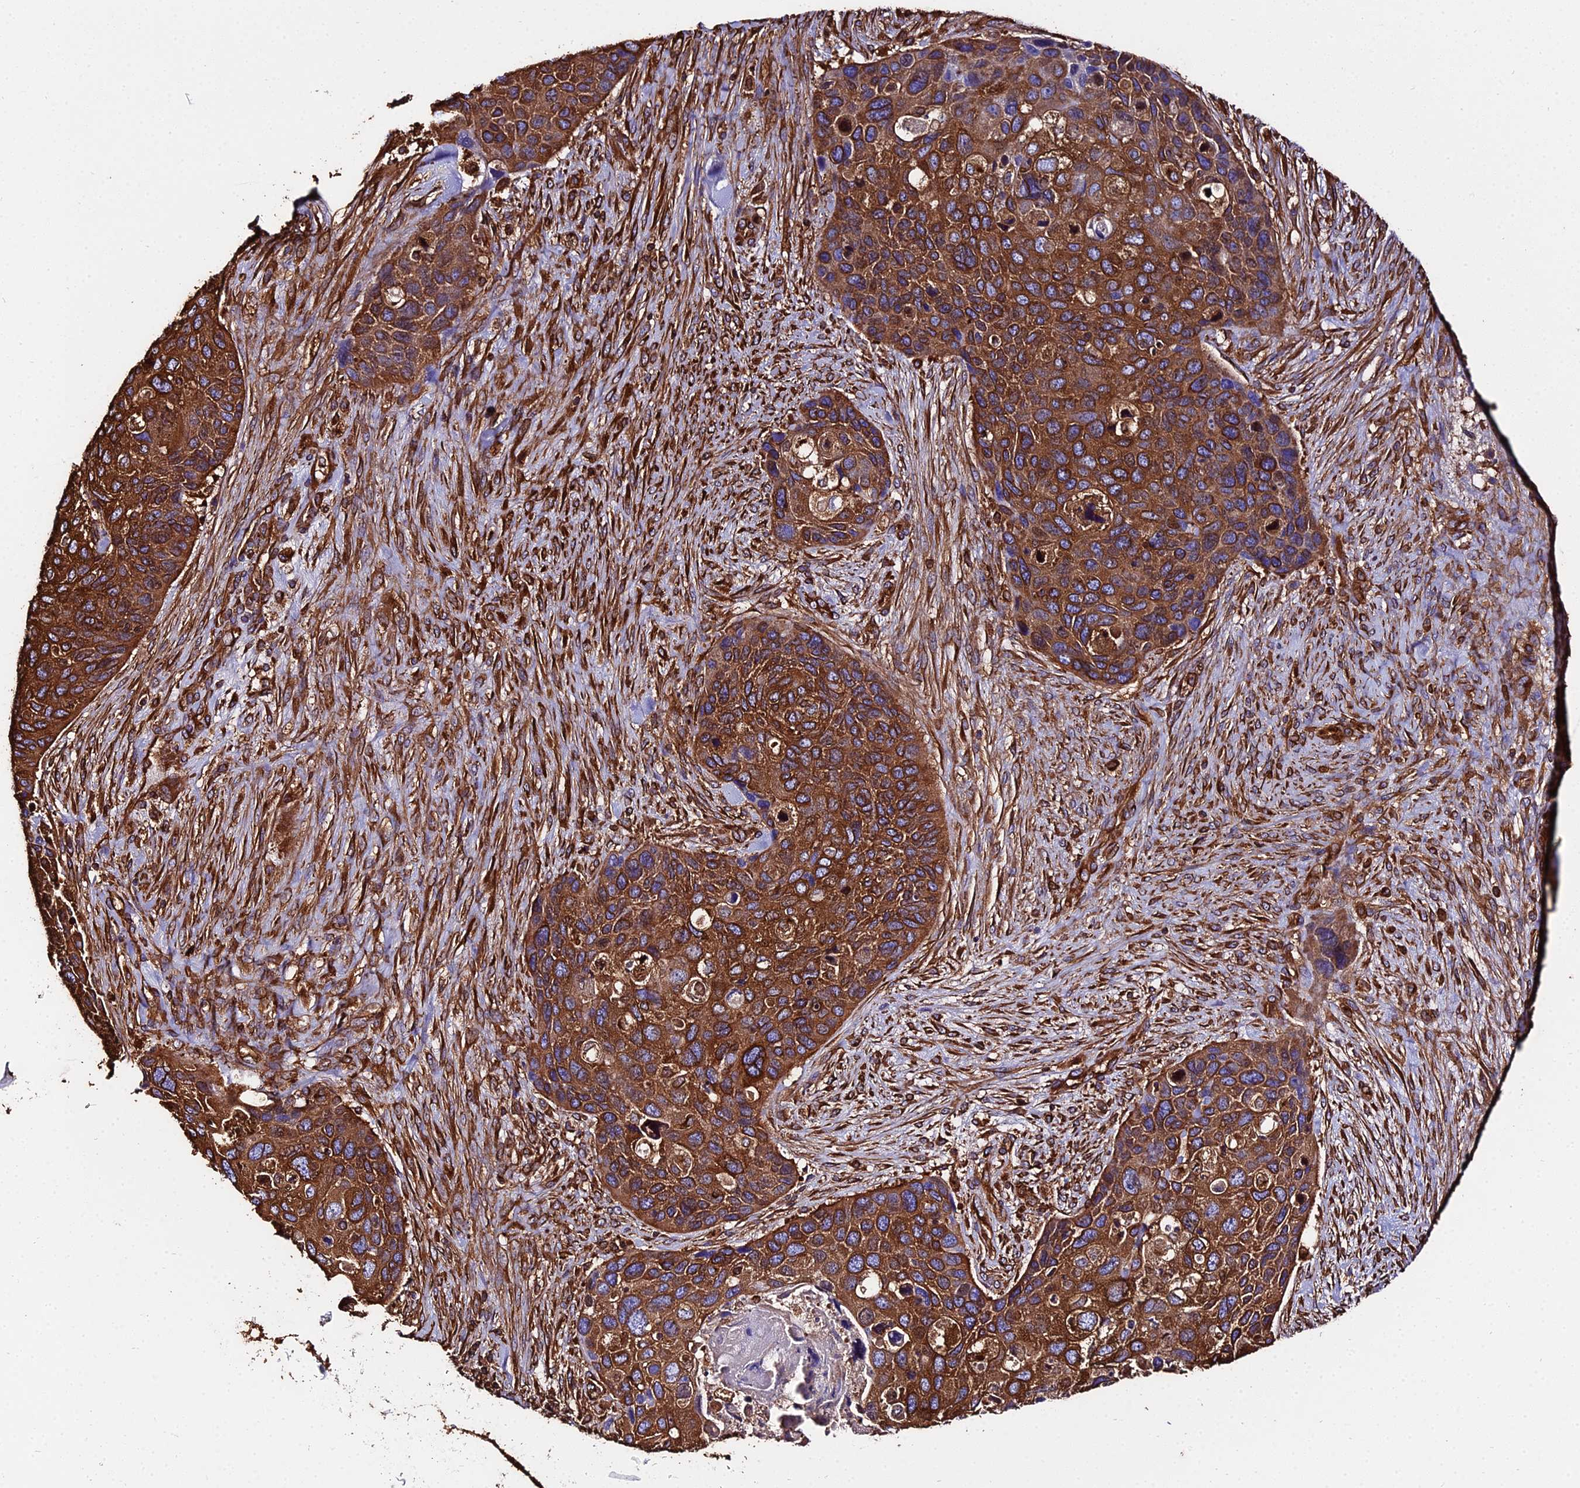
{"staining": {"intensity": "strong", "quantity": ">75%", "location": "cytoplasmic/membranous"}, "tissue": "skin cancer", "cell_type": "Tumor cells", "image_type": "cancer", "snomed": [{"axis": "morphology", "description": "Basal cell carcinoma"}, {"axis": "topography", "description": "Skin"}], "caption": "Immunohistochemical staining of skin cancer exhibits strong cytoplasmic/membranous protein staining in approximately >75% of tumor cells. Immunohistochemistry stains the protein in brown and the nuclei are stained blue.", "gene": "TUBA3D", "patient": {"sex": "female", "age": 74}}